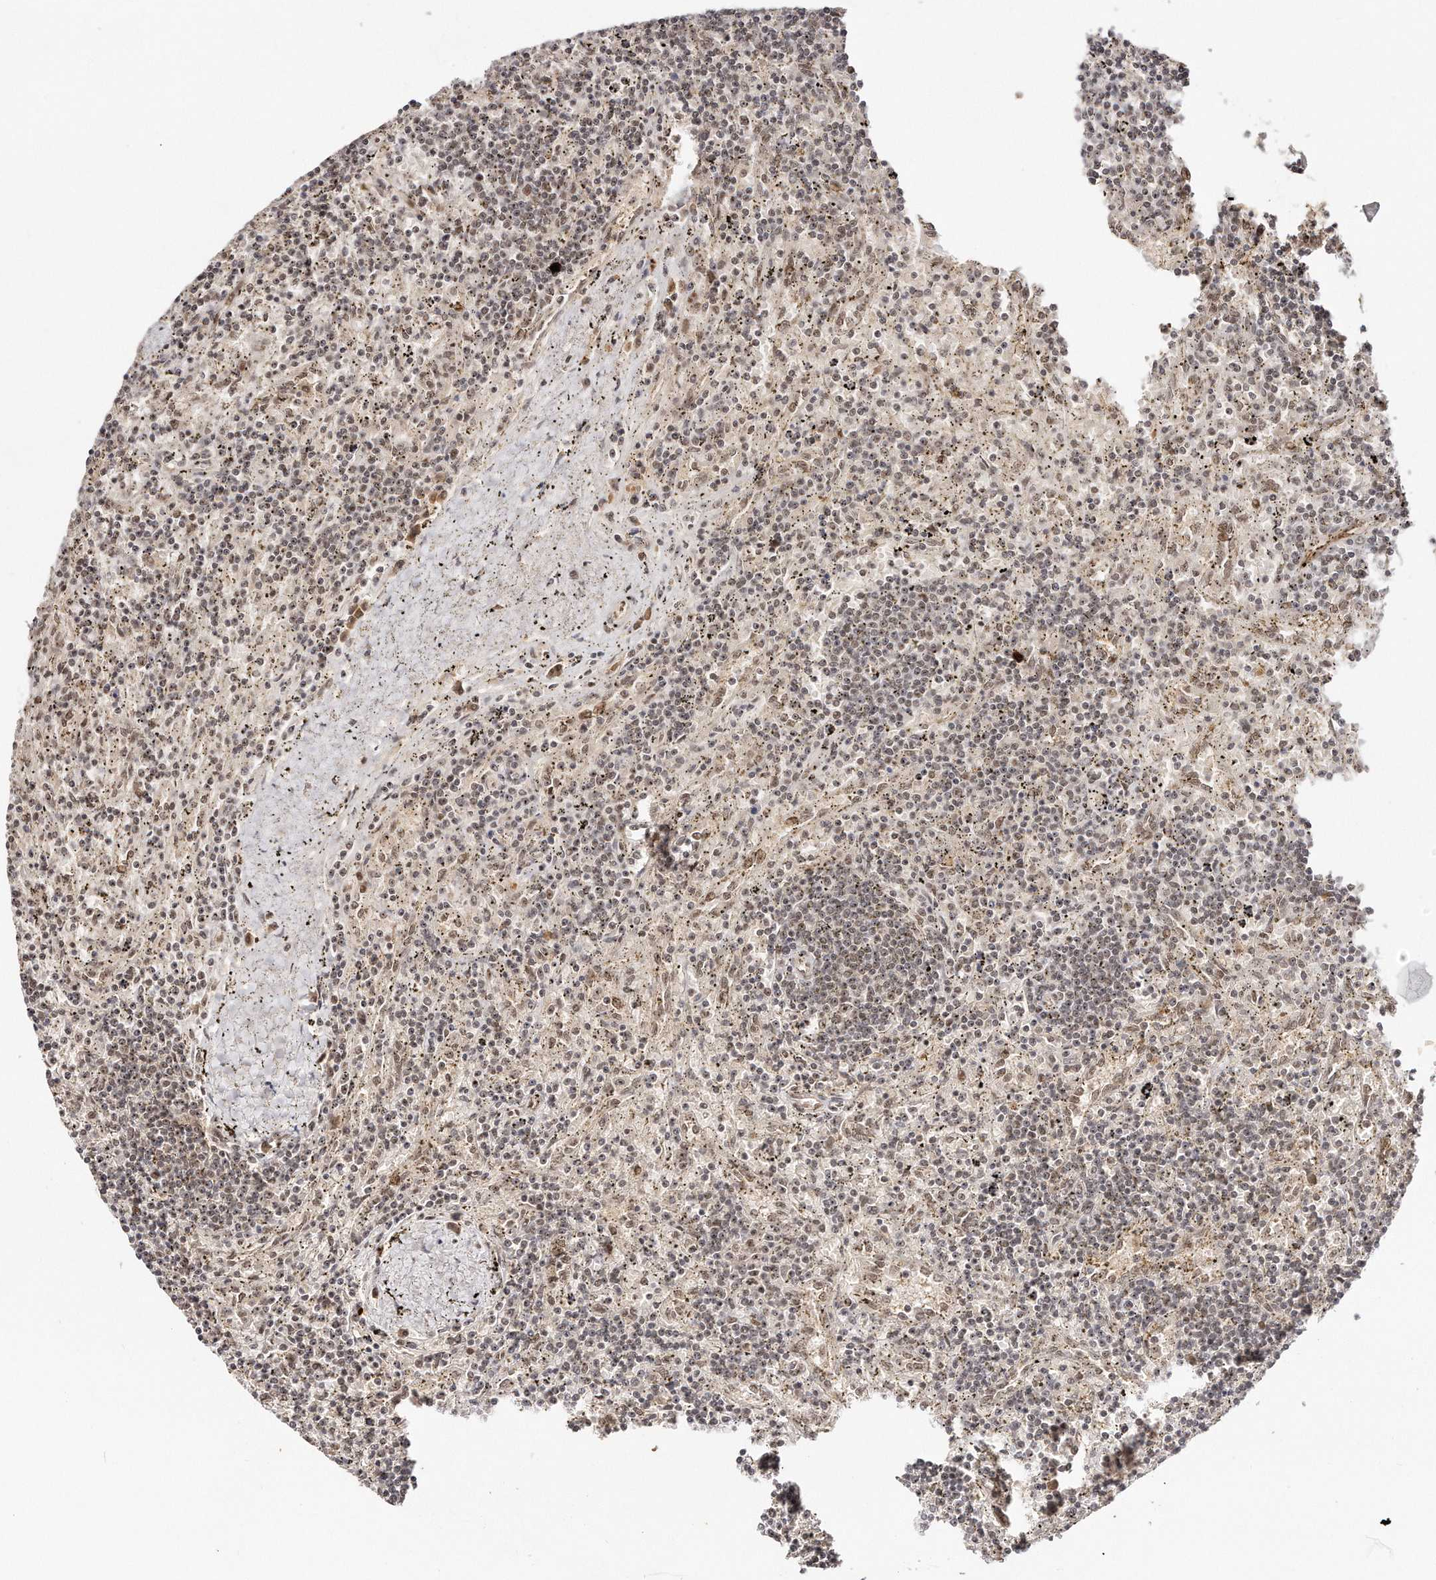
{"staining": {"intensity": "weak", "quantity": ">75%", "location": "nuclear"}, "tissue": "lymphoma", "cell_type": "Tumor cells", "image_type": "cancer", "snomed": [{"axis": "morphology", "description": "Malignant lymphoma, non-Hodgkin's type, Low grade"}, {"axis": "topography", "description": "Spleen"}], "caption": "A high-resolution photomicrograph shows immunohistochemistry (IHC) staining of lymphoma, which demonstrates weak nuclear expression in about >75% of tumor cells.", "gene": "SOX4", "patient": {"sex": "male", "age": 76}}